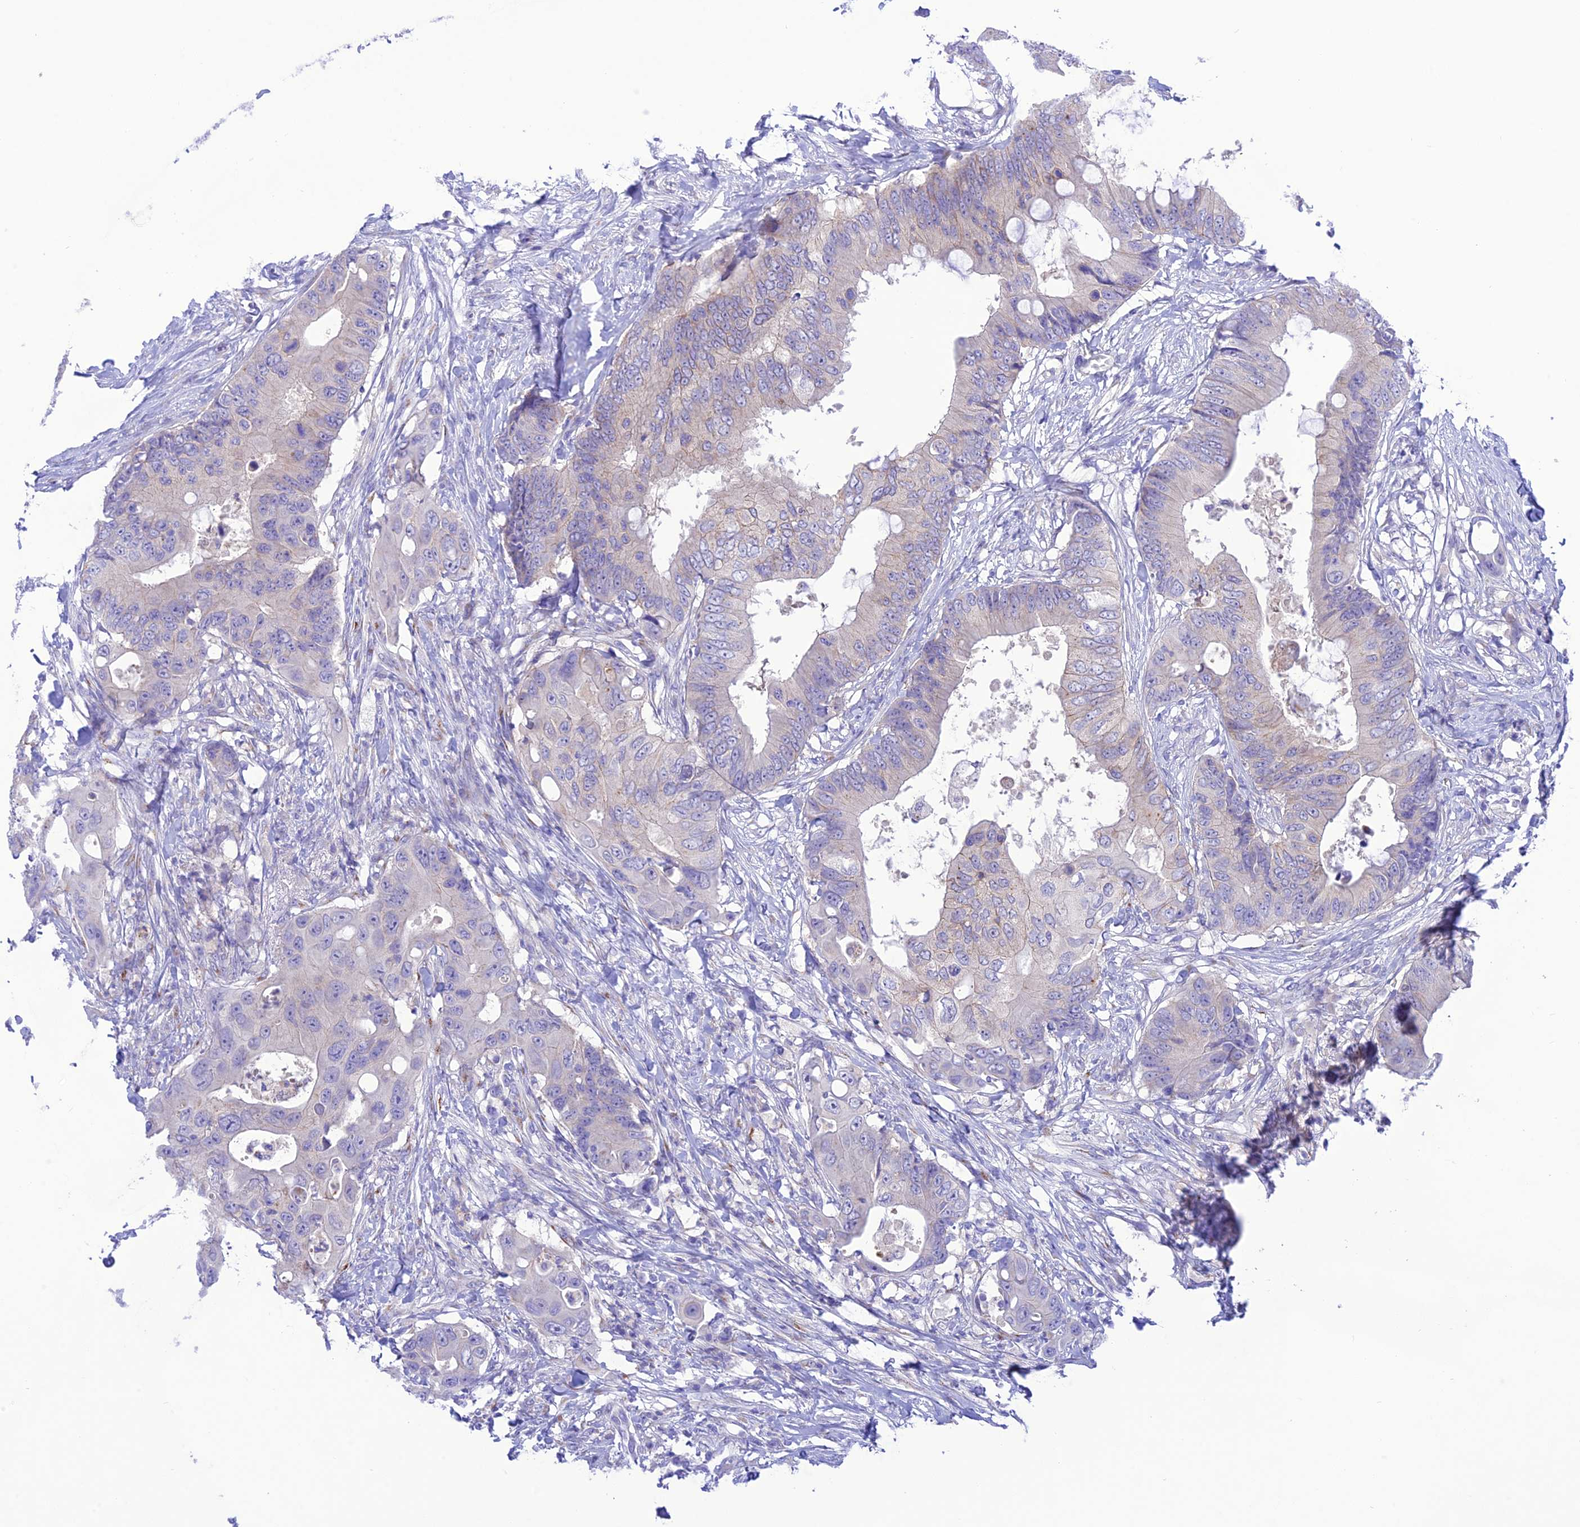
{"staining": {"intensity": "weak", "quantity": "<25%", "location": "cytoplasmic/membranous"}, "tissue": "colorectal cancer", "cell_type": "Tumor cells", "image_type": "cancer", "snomed": [{"axis": "morphology", "description": "Adenocarcinoma, NOS"}, {"axis": "topography", "description": "Colon"}], "caption": "Colorectal cancer was stained to show a protein in brown. There is no significant positivity in tumor cells.", "gene": "CHSY3", "patient": {"sex": "male", "age": 71}}